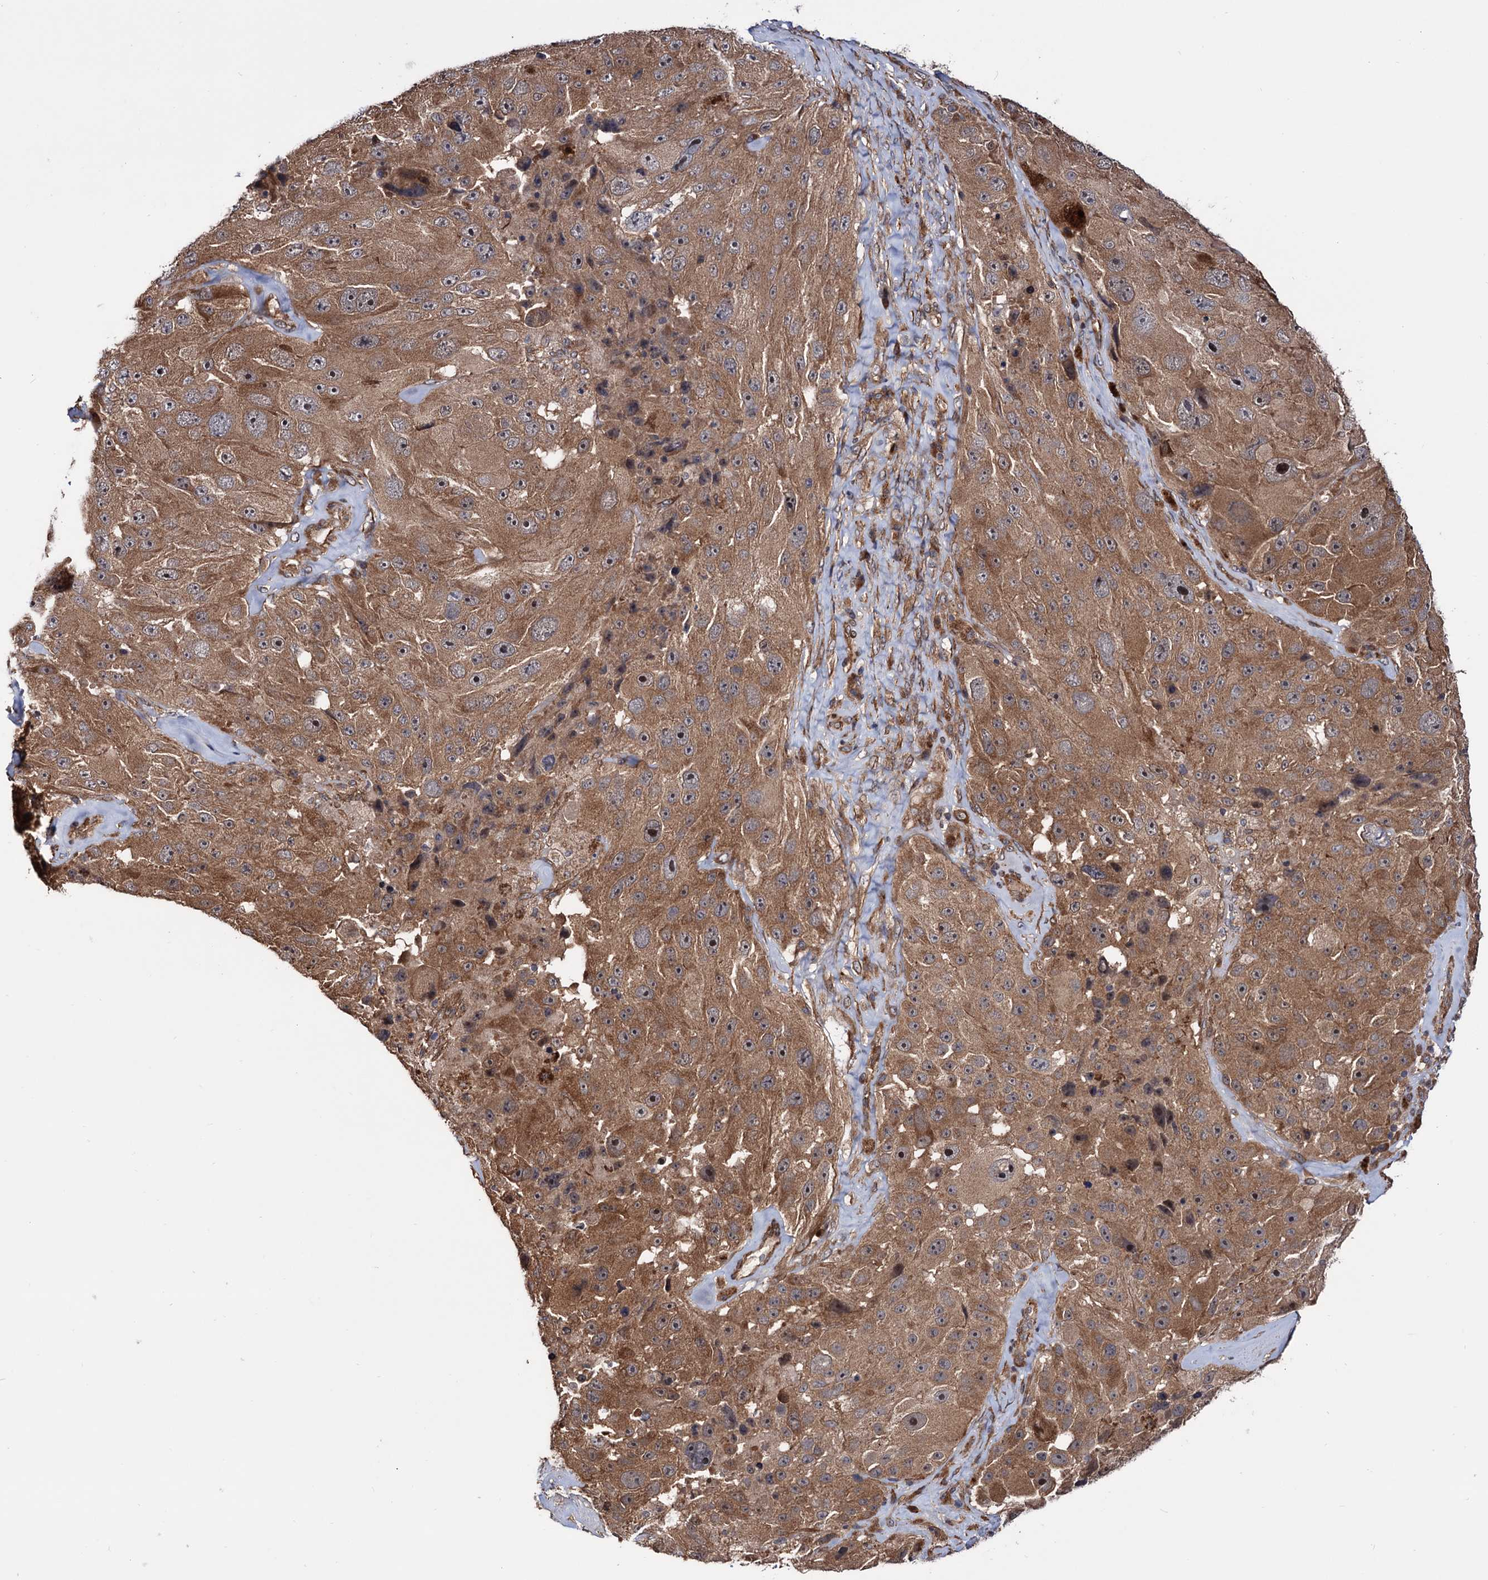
{"staining": {"intensity": "moderate", "quantity": ">75%", "location": "cytoplasmic/membranous"}, "tissue": "melanoma", "cell_type": "Tumor cells", "image_type": "cancer", "snomed": [{"axis": "morphology", "description": "Malignant melanoma, Metastatic site"}, {"axis": "topography", "description": "Lymph node"}], "caption": "A high-resolution photomicrograph shows IHC staining of malignant melanoma (metastatic site), which shows moderate cytoplasmic/membranous expression in about >75% of tumor cells.", "gene": "FERMT2", "patient": {"sex": "male", "age": 62}}